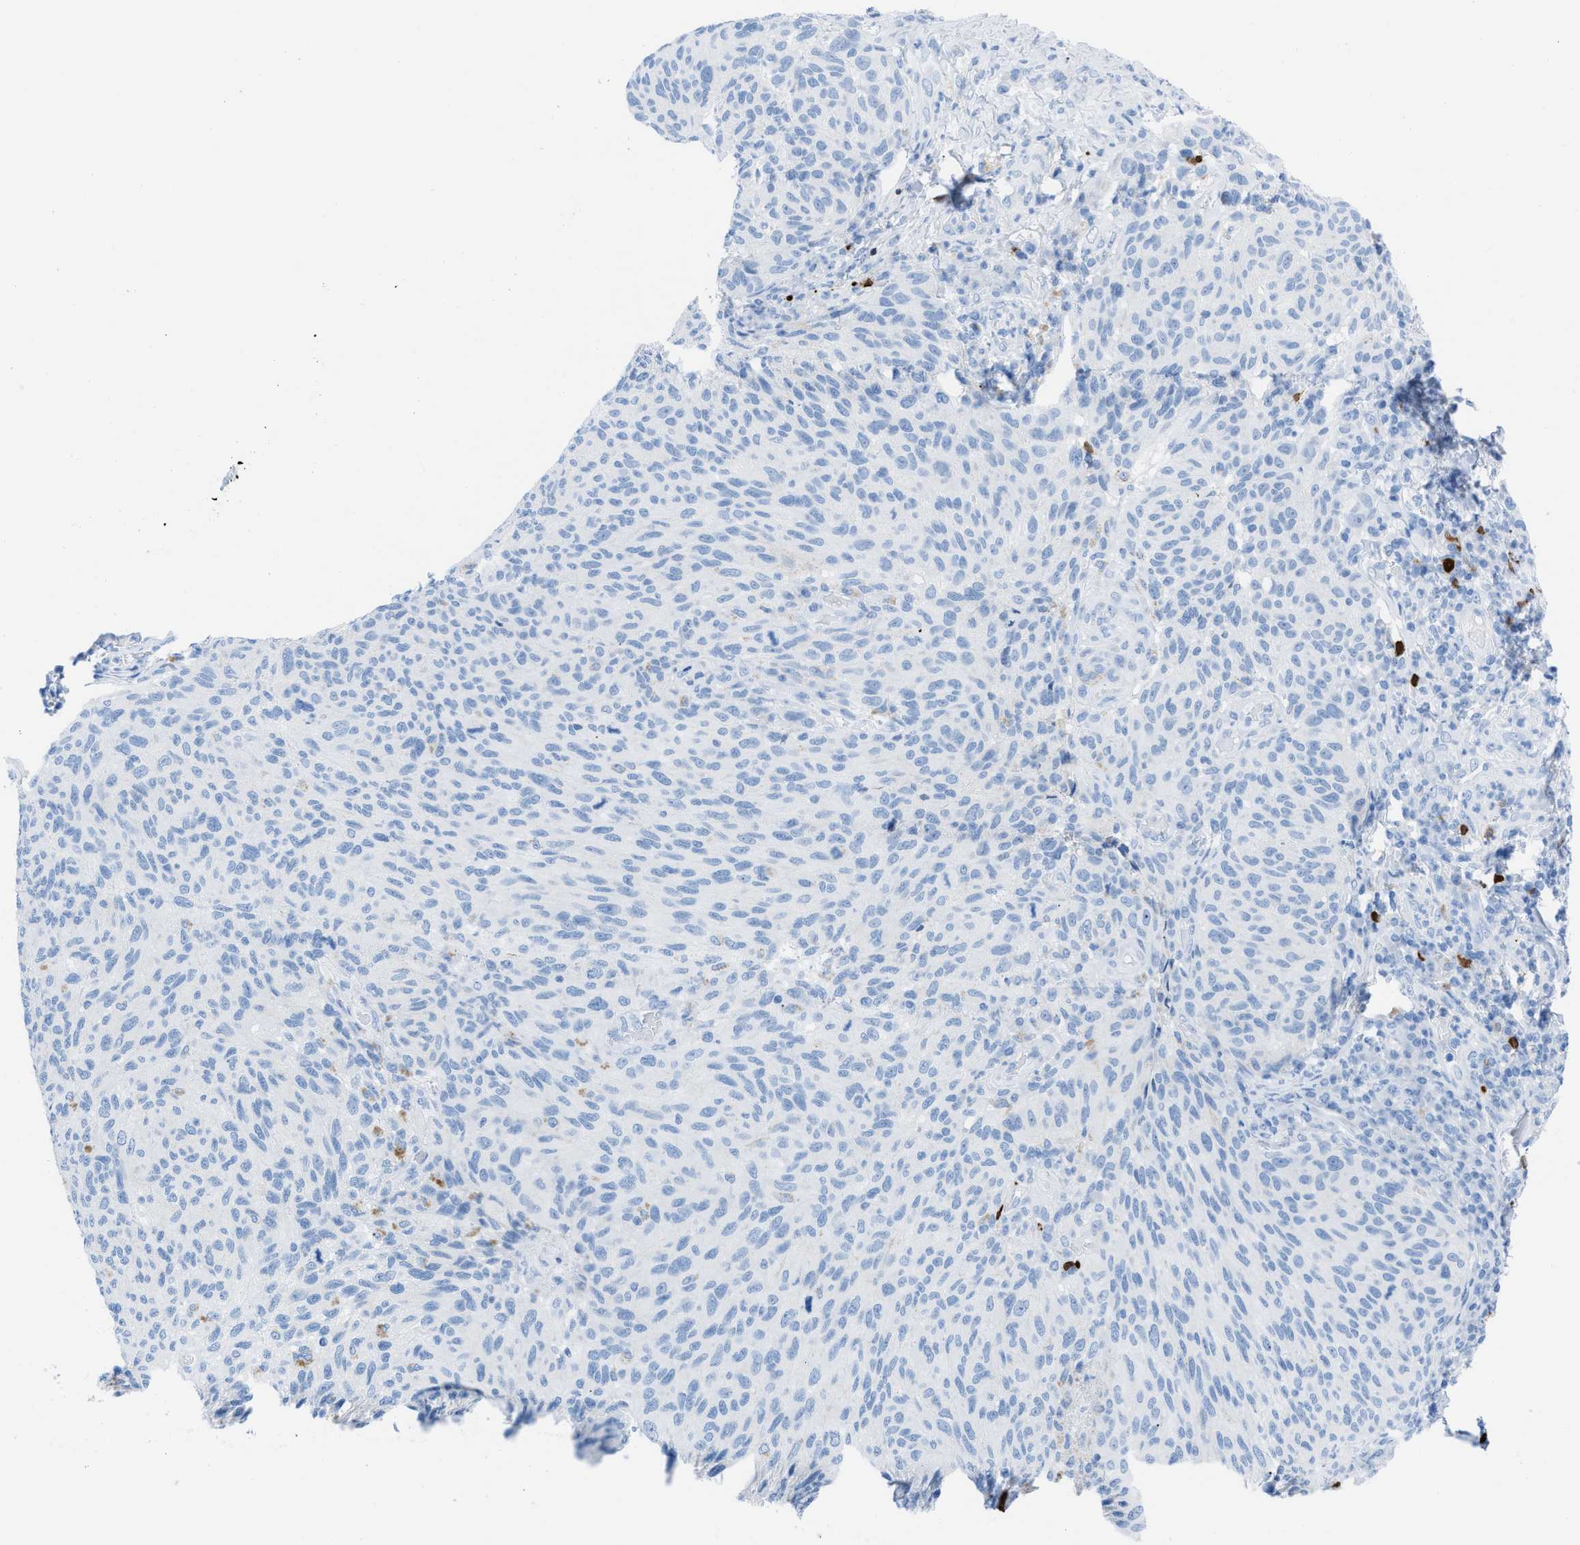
{"staining": {"intensity": "negative", "quantity": "none", "location": "none"}, "tissue": "melanoma", "cell_type": "Tumor cells", "image_type": "cancer", "snomed": [{"axis": "morphology", "description": "Malignant melanoma, NOS"}, {"axis": "topography", "description": "Skin"}], "caption": "High power microscopy micrograph of an IHC micrograph of malignant melanoma, revealing no significant positivity in tumor cells.", "gene": "TCL1A", "patient": {"sex": "female", "age": 73}}